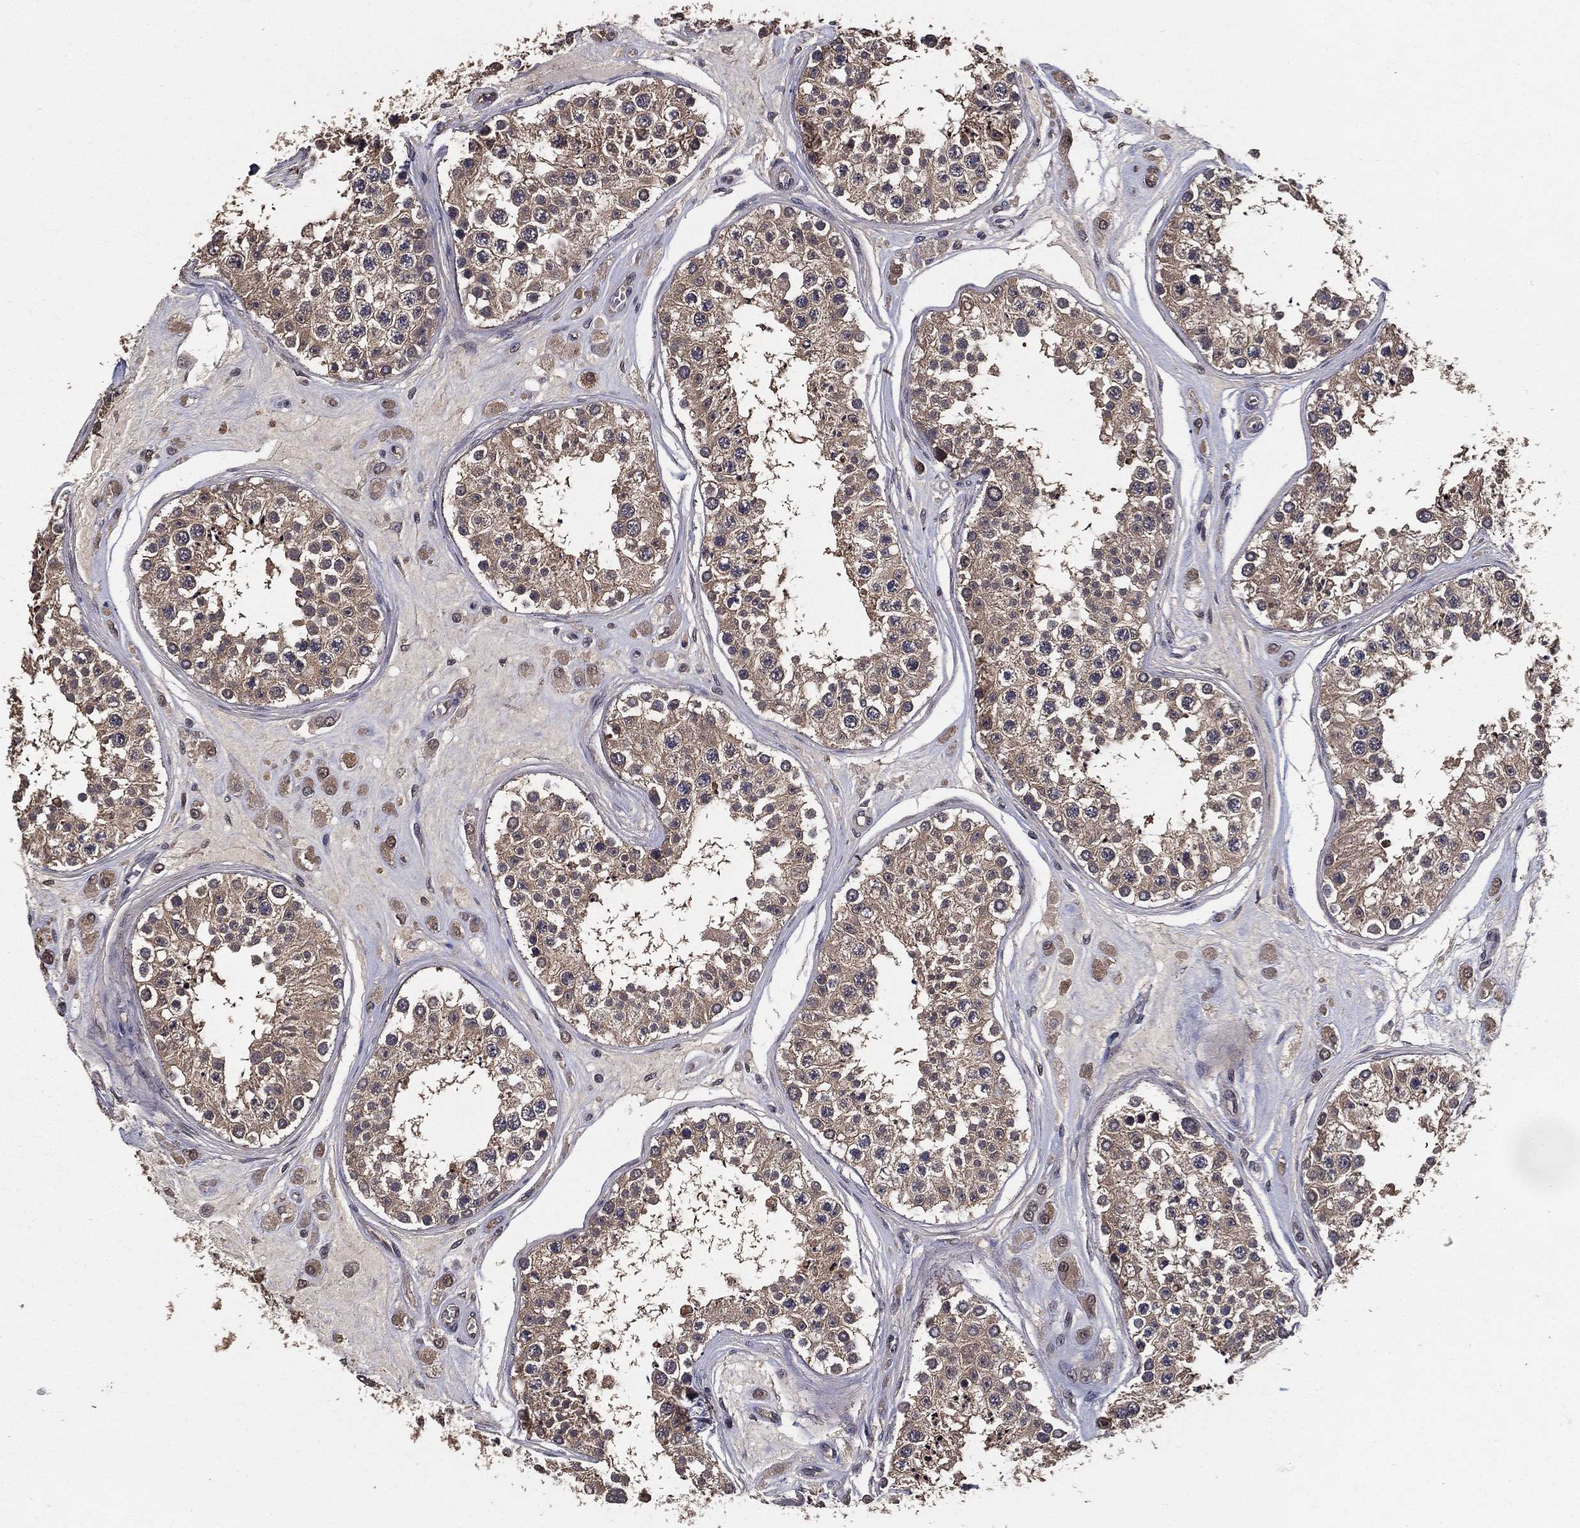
{"staining": {"intensity": "weak", "quantity": ">75%", "location": "cytoplasmic/membranous"}, "tissue": "testis", "cell_type": "Cells in seminiferous ducts", "image_type": "normal", "snomed": [{"axis": "morphology", "description": "Normal tissue, NOS"}, {"axis": "topography", "description": "Testis"}], "caption": "Cells in seminiferous ducts demonstrate low levels of weak cytoplasmic/membranous positivity in approximately >75% of cells in benign testis.", "gene": "PCNT", "patient": {"sex": "male", "age": 25}}